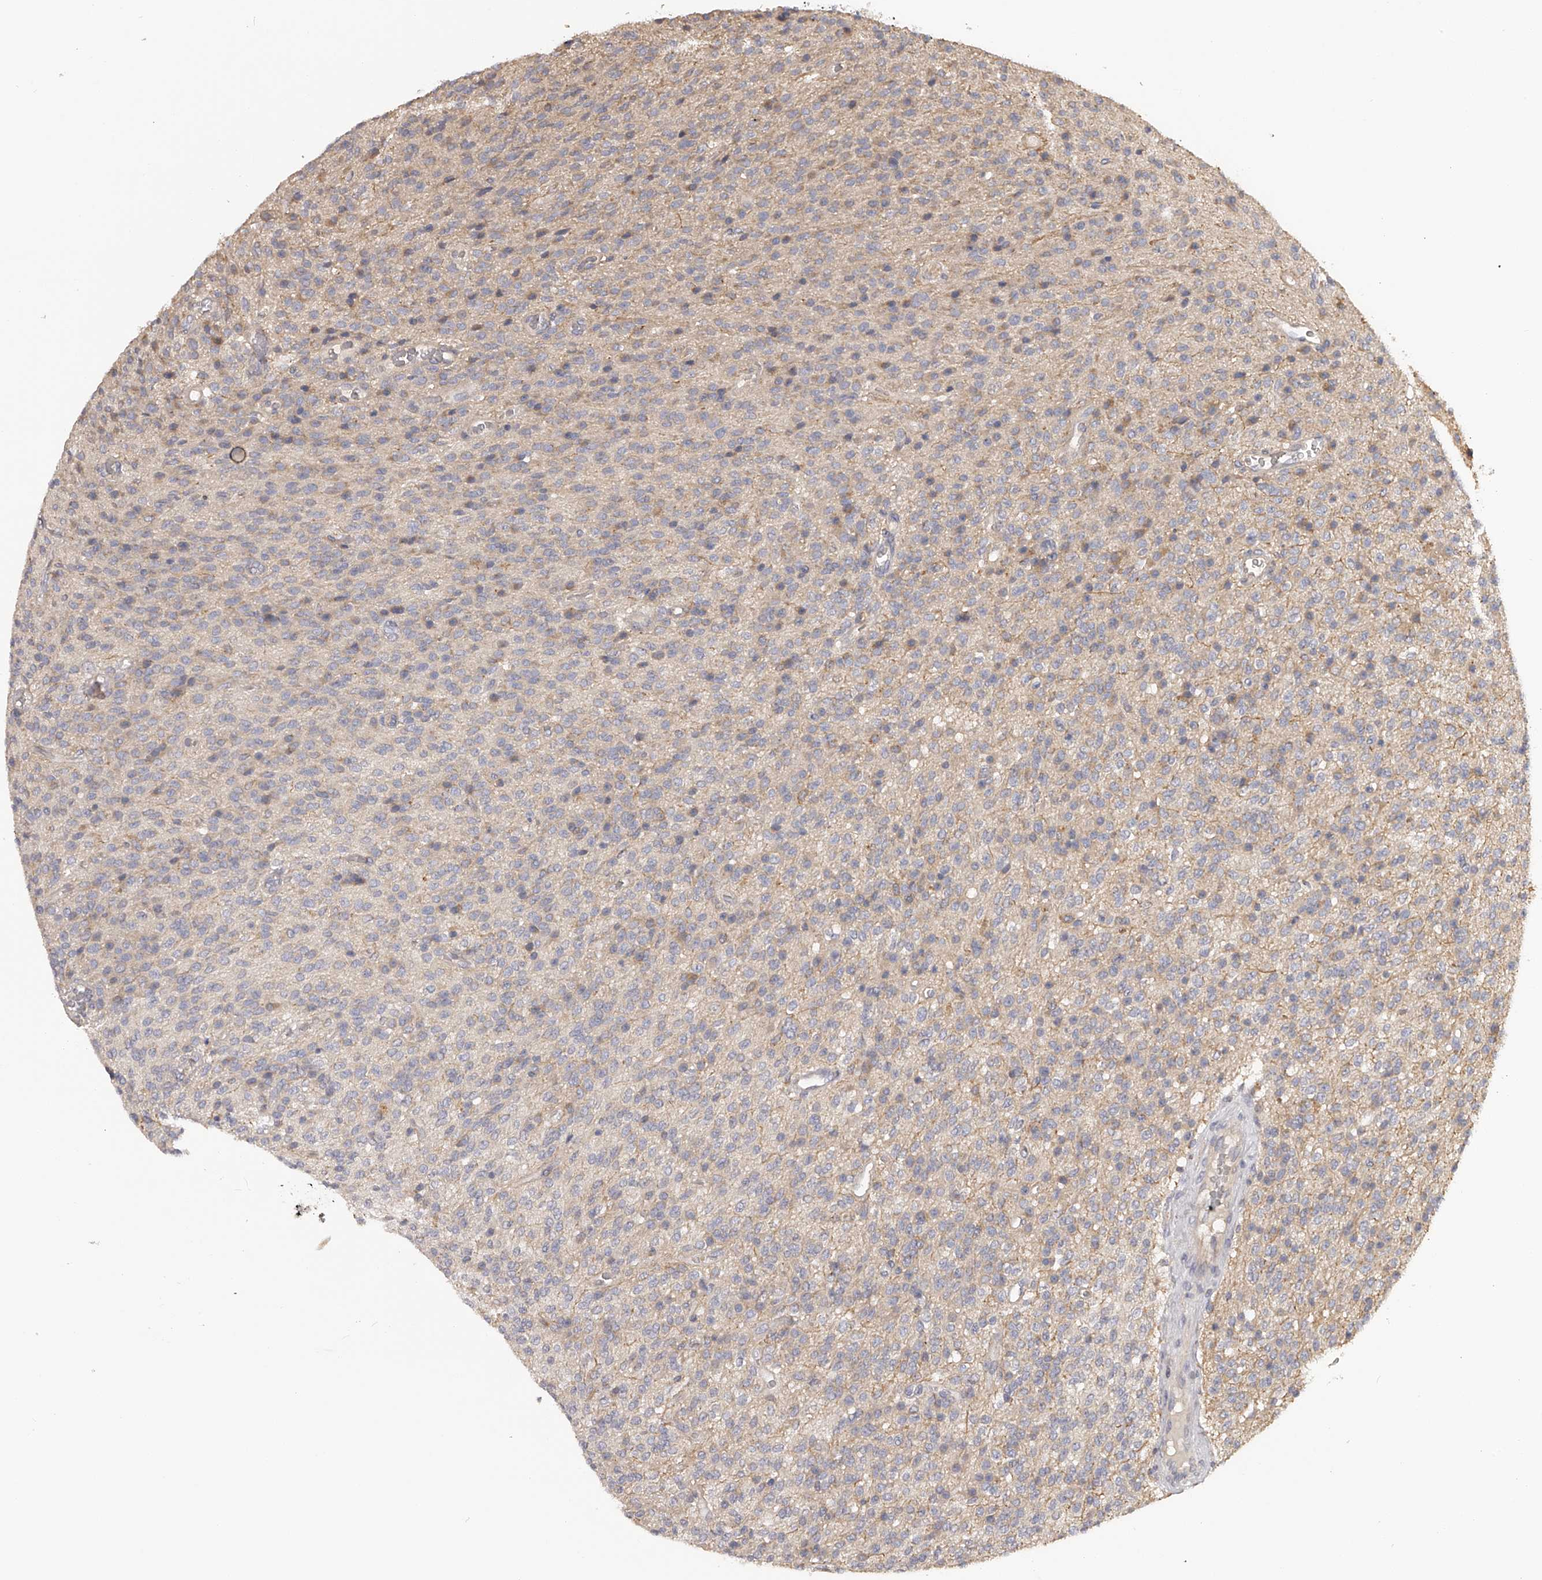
{"staining": {"intensity": "weak", "quantity": "<25%", "location": "cytoplasmic/membranous"}, "tissue": "glioma", "cell_type": "Tumor cells", "image_type": "cancer", "snomed": [{"axis": "morphology", "description": "Glioma, malignant, High grade"}, {"axis": "topography", "description": "Brain"}], "caption": "This is an IHC photomicrograph of high-grade glioma (malignant). There is no staining in tumor cells.", "gene": "TNN", "patient": {"sex": "male", "age": 34}}